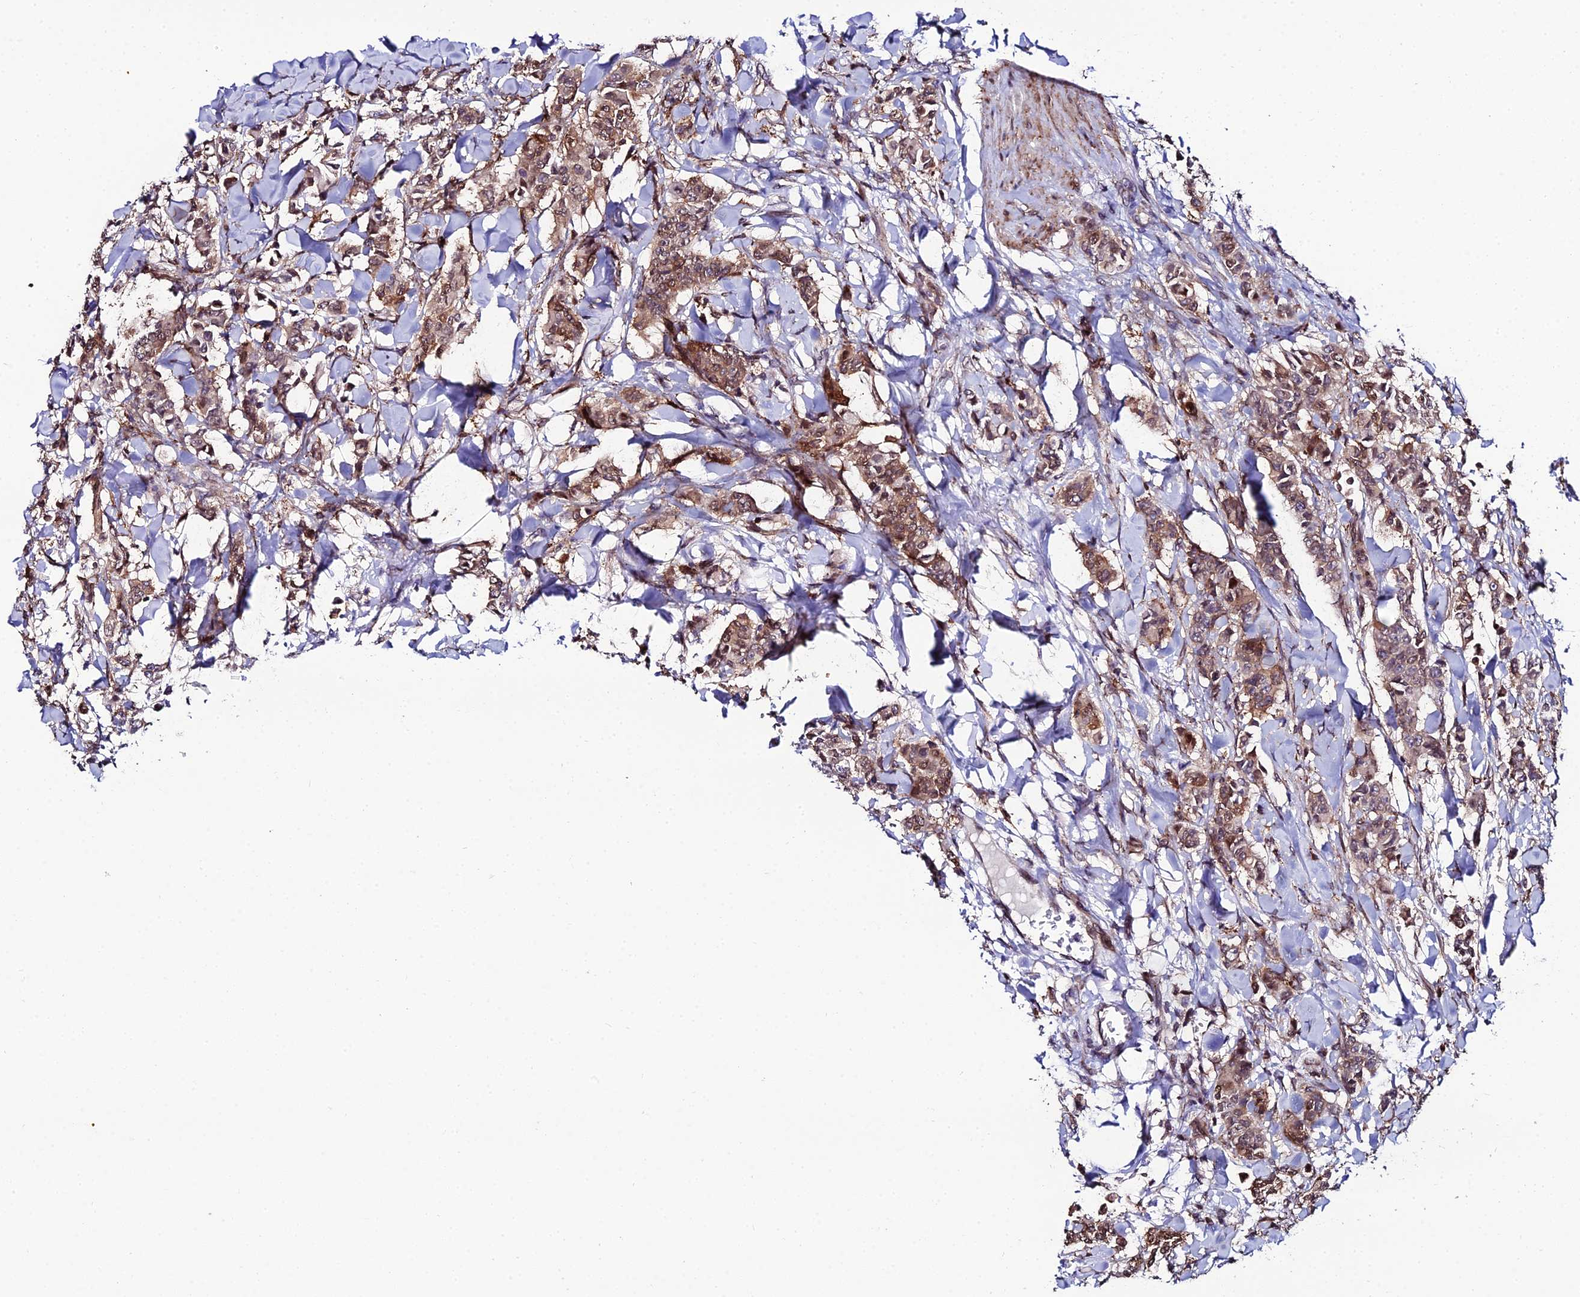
{"staining": {"intensity": "moderate", "quantity": ">75%", "location": "cytoplasmic/membranous,nuclear"}, "tissue": "breast cancer", "cell_type": "Tumor cells", "image_type": "cancer", "snomed": [{"axis": "morphology", "description": "Duct carcinoma"}, {"axis": "topography", "description": "Breast"}], "caption": "Protein staining shows moderate cytoplasmic/membranous and nuclear positivity in approximately >75% of tumor cells in breast cancer (infiltrating ductal carcinoma).", "gene": "DDX19A", "patient": {"sex": "female", "age": 40}}